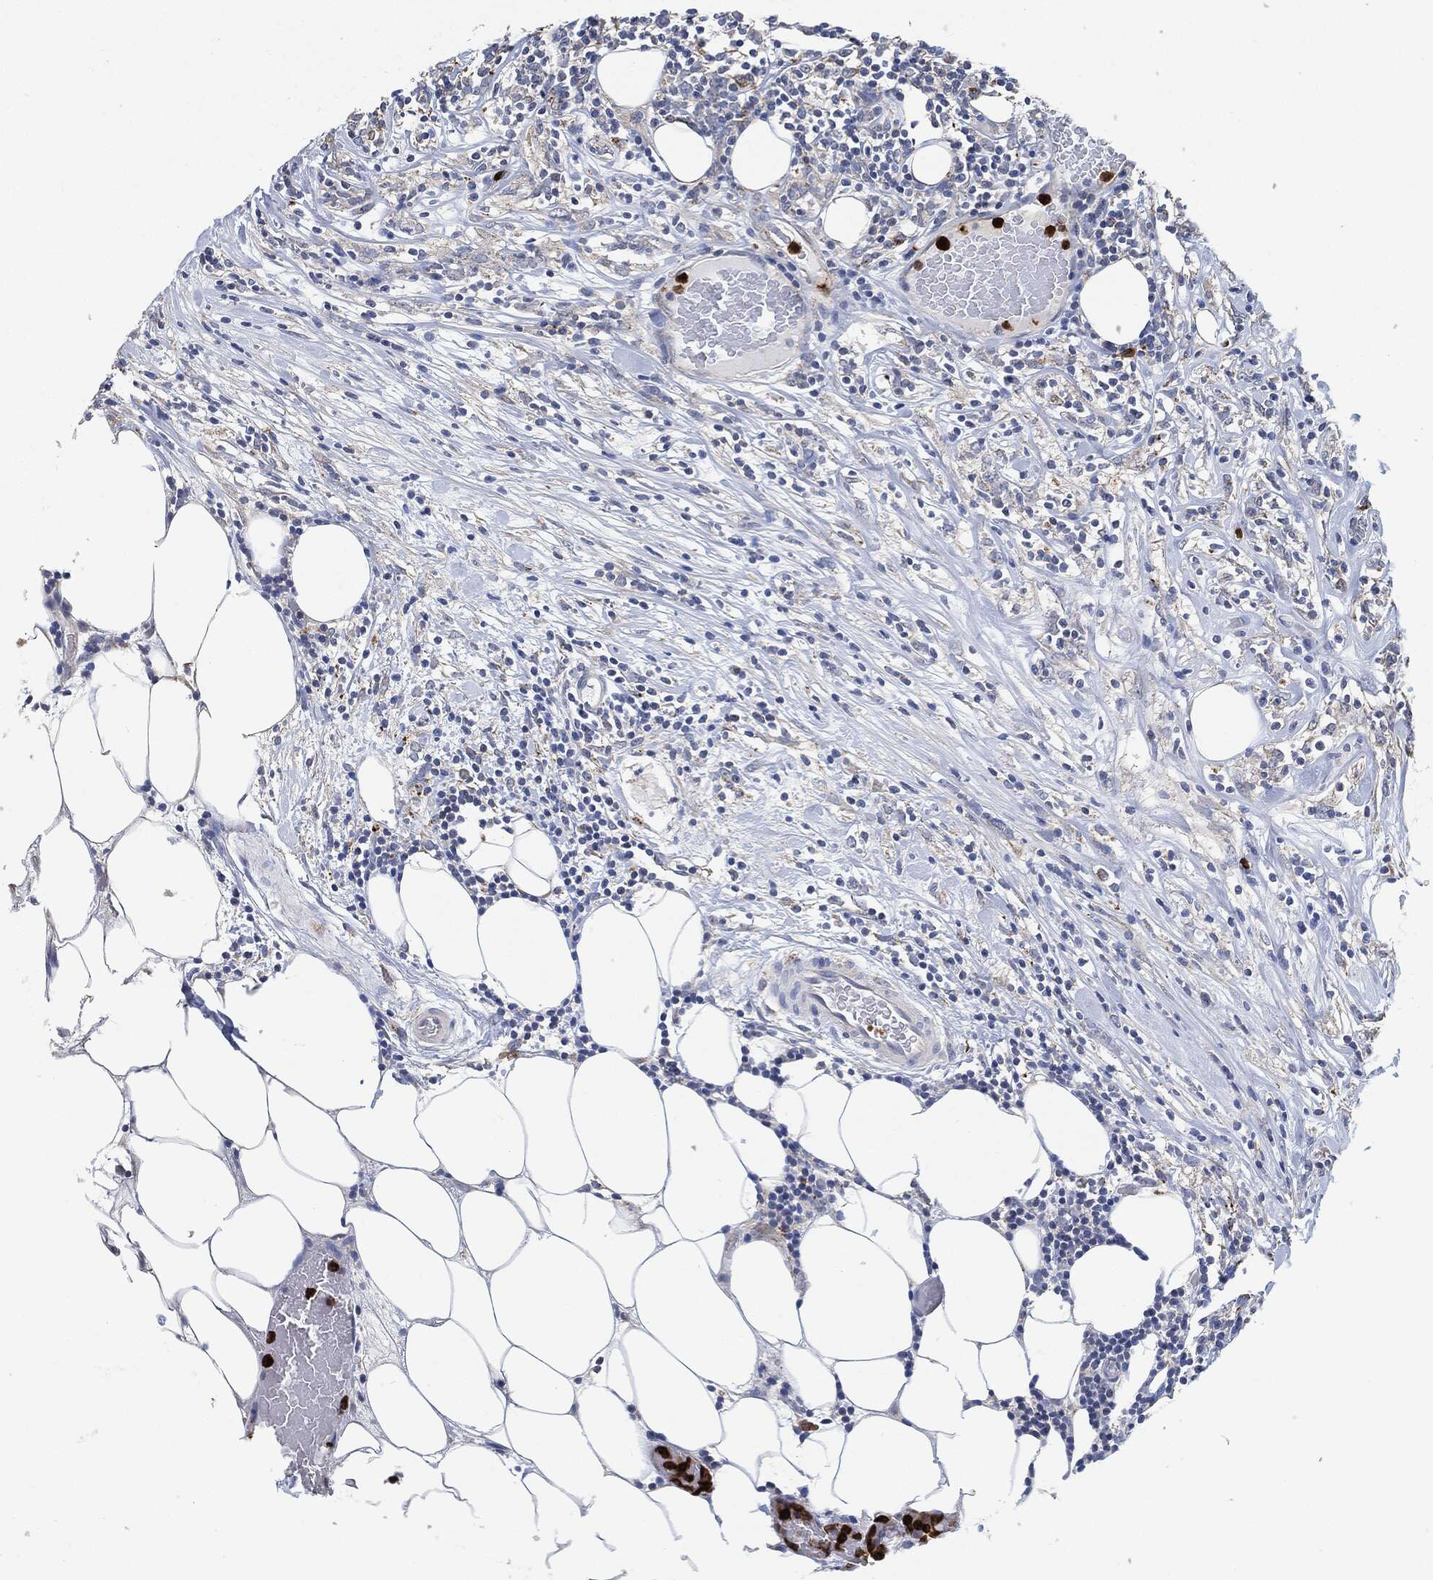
{"staining": {"intensity": "negative", "quantity": "none", "location": "none"}, "tissue": "lymphoma", "cell_type": "Tumor cells", "image_type": "cancer", "snomed": [{"axis": "morphology", "description": "Malignant lymphoma, non-Hodgkin's type, High grade"}, {"axis": "topography", "description": "Lymph node"}], "caption": "An image of lymphoma stained for a protein displays no brown staining in tumor cells.", "gene": "VSIG4", "patient": {"sex": "female", "age": 84}}